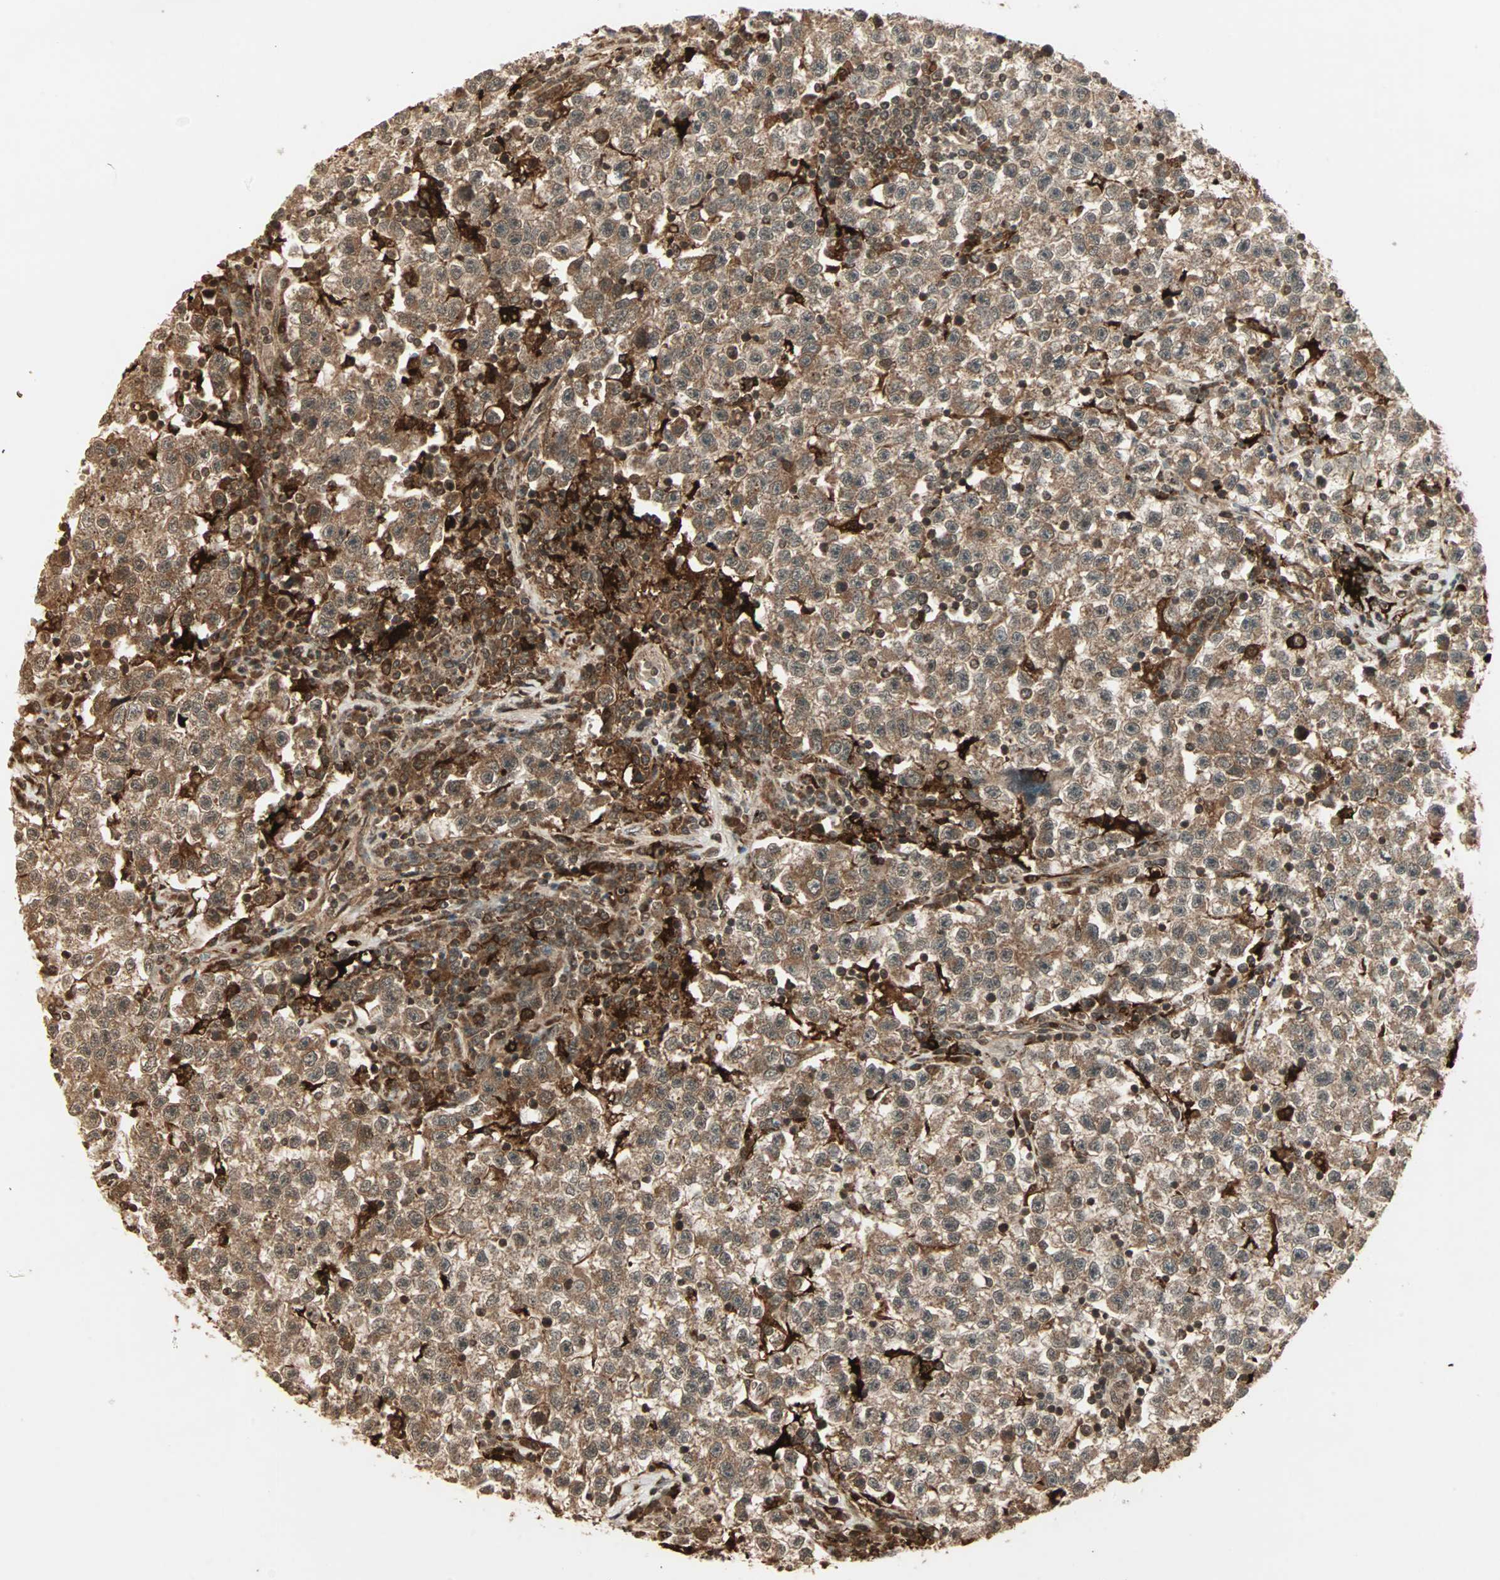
{"staining": {"intensity": "moderate", "quantity": ">75%", "location": "cytoplasmic/membranous"}, "tissue": "testis cancer", "cell_type": "Tumor cells", "image_type": "cancer", "snomed": [{"axis": "morphology", "description": "Seminoma, NOS"}, {"axis": "topography", "description": "Testis"}], "caption": "This is a micrograph of immunohistochemistry staining of seminoma (testis), which shows moderate positivity in the cytoplasmic/membranous of tumor cells.", "gene": "RFFL", "patient": {"sex": "male", "age": 22}}